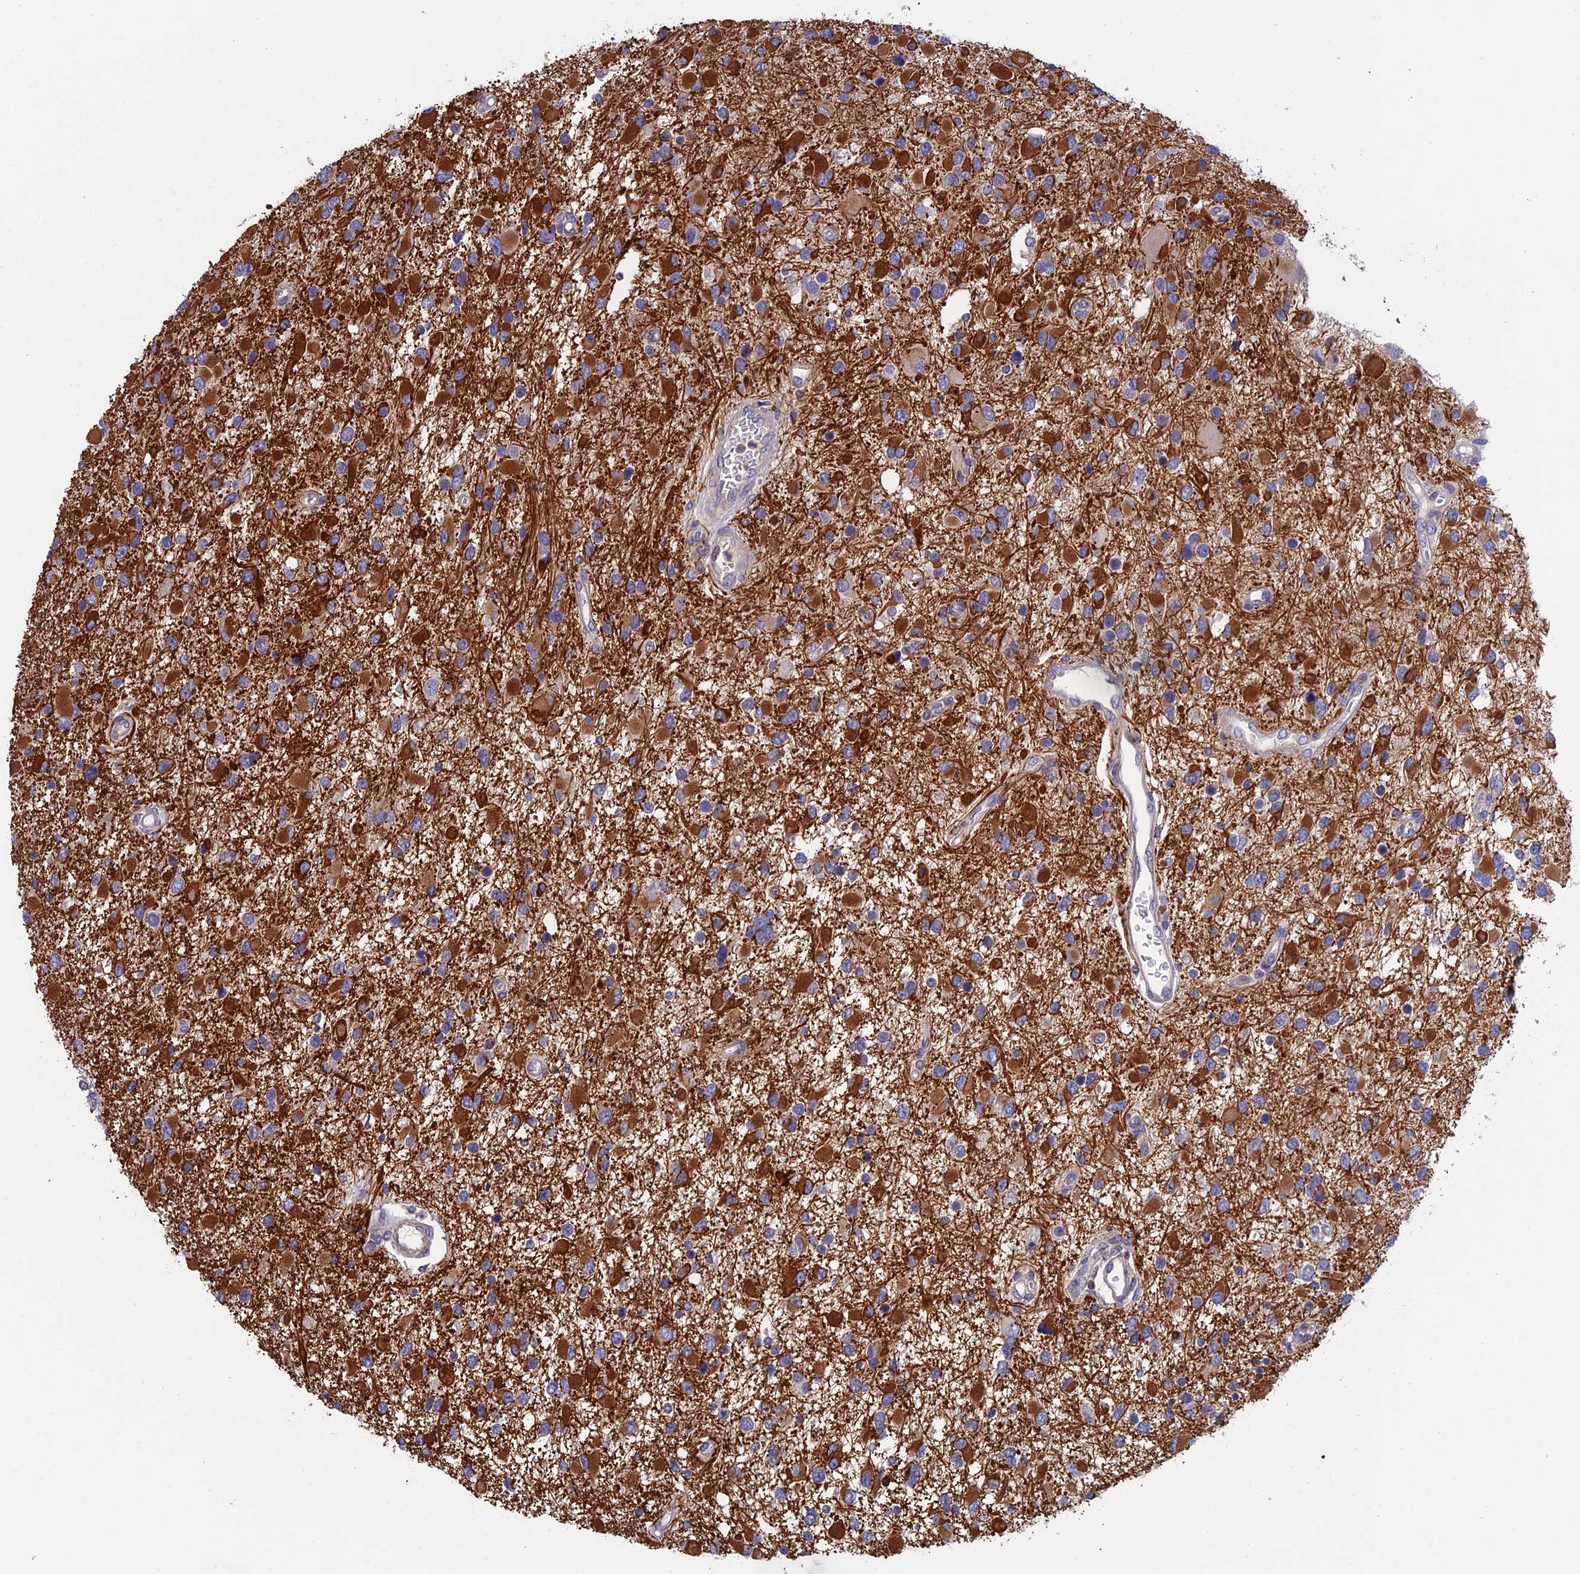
{"staining": {"intensity": "strong", "quantity": "<25%", "location": "cytoplasmic/membranous"}, "tissue": "glioma", "cell_type": "Tumor cells", "image_type": "cancer", "snomed": [{"axis": "morphology", "description": "Glioma, malignant, High grade"}, {"axis": "topography", "description": "Brain"}], "caption": "Glioma tissue shows strong cytoplasmic/membranous expression in about <25% of tumor cells, visualized by immunohistochemistry.", "gene": "USP37", "patient": {"sex": "male", "age": 53}}